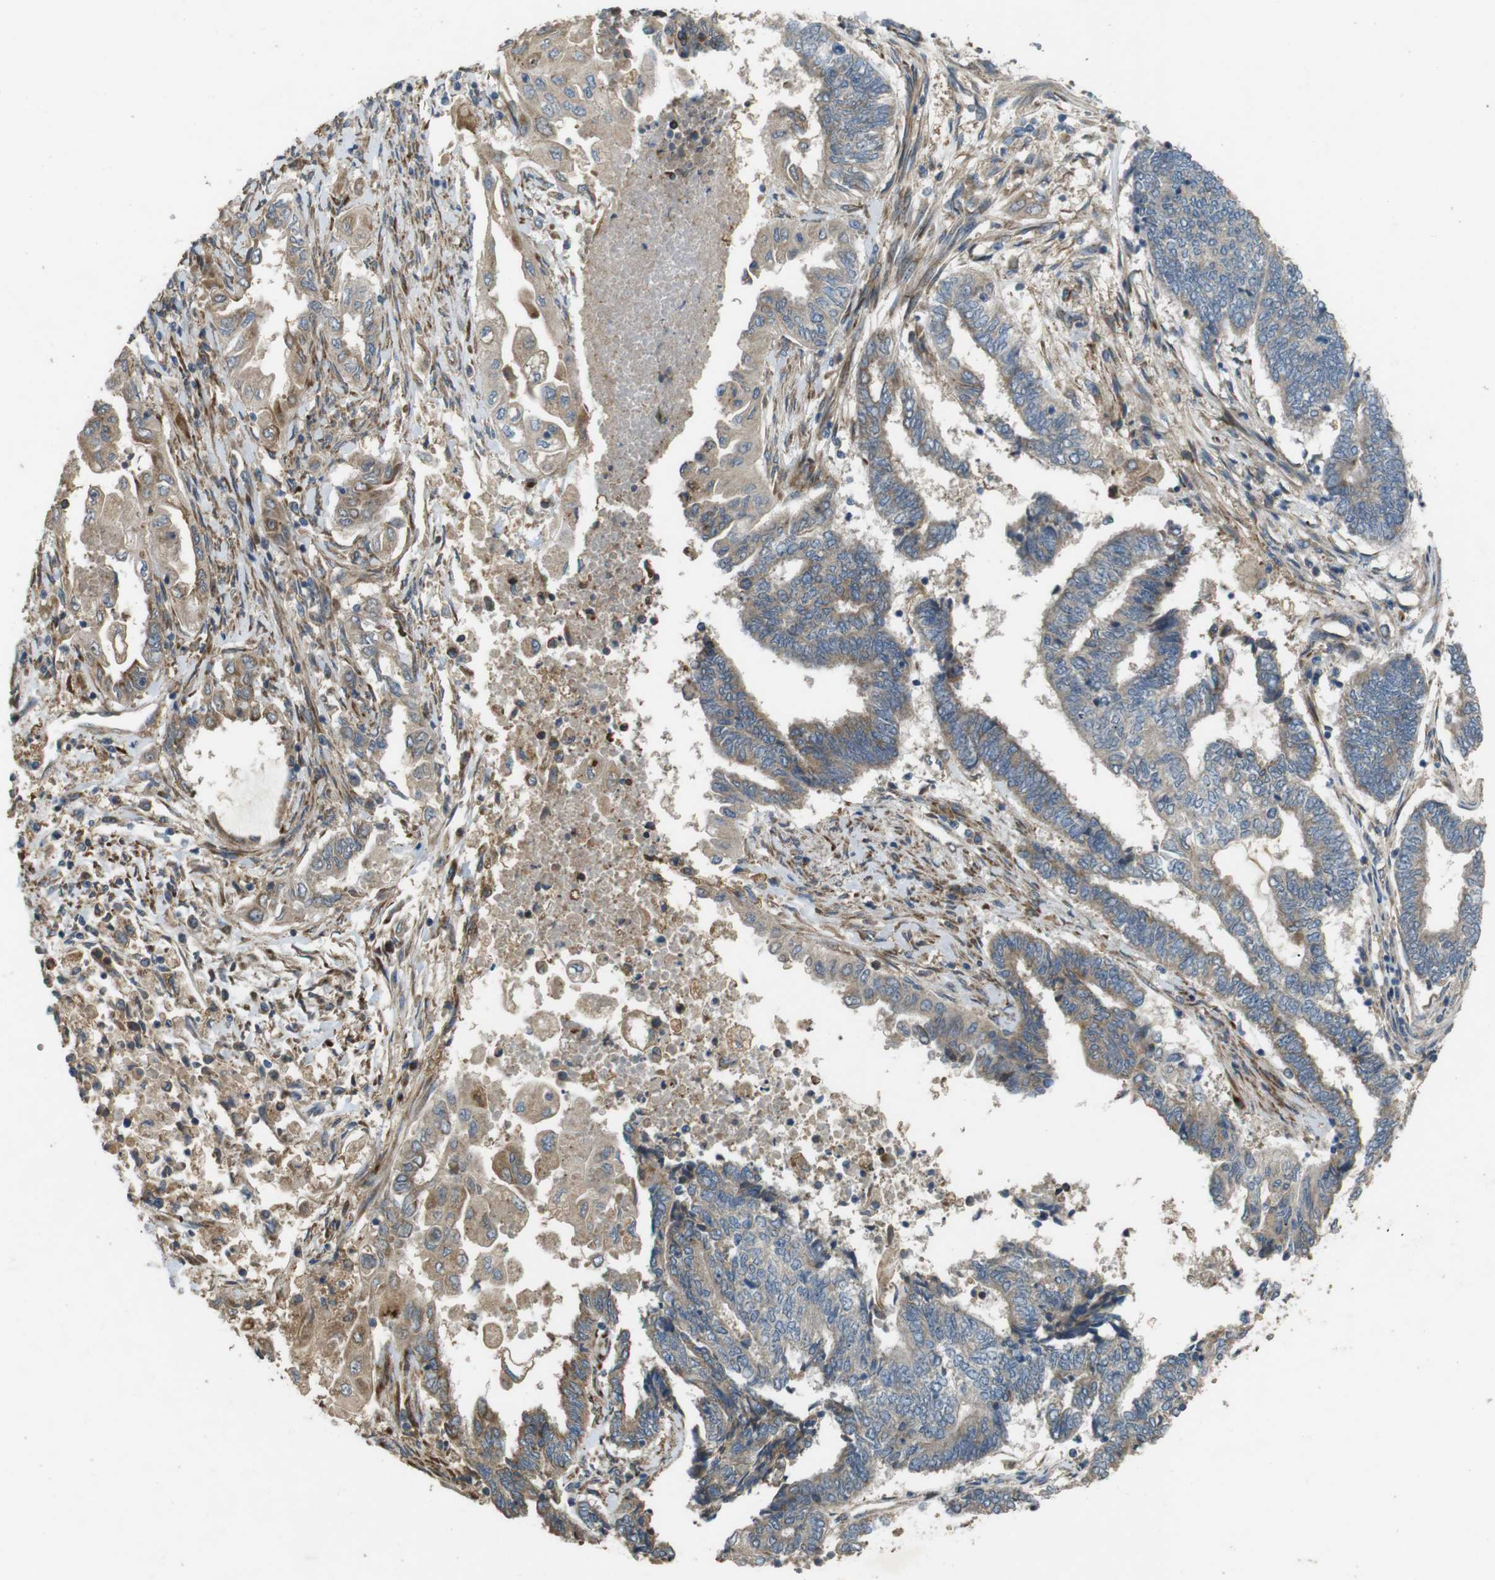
{"staining": {"intensity": "moderate", "quantity": ">75%", "location": "cytoplasmic/membranous"}, "tissue": "endometrial cancer", "cell_type": "Tumor cells", "image_type": "cancer", "snomed": [{"axis": "morphology", "description": "Adenocarcinoma, NOS"}, {"axis": "topography", "description": "Uterus"}, {"axis": "topography", "description": "Endometrium"}], "caption": "Immunohistochemical staining of endometrial cancer reveals medium levels of moderate cytoplasmic/membranous staining in about >75% of tumor cells.", "gene": "ARHGAP24", "patient": {"sex": "female", "age": 70}}